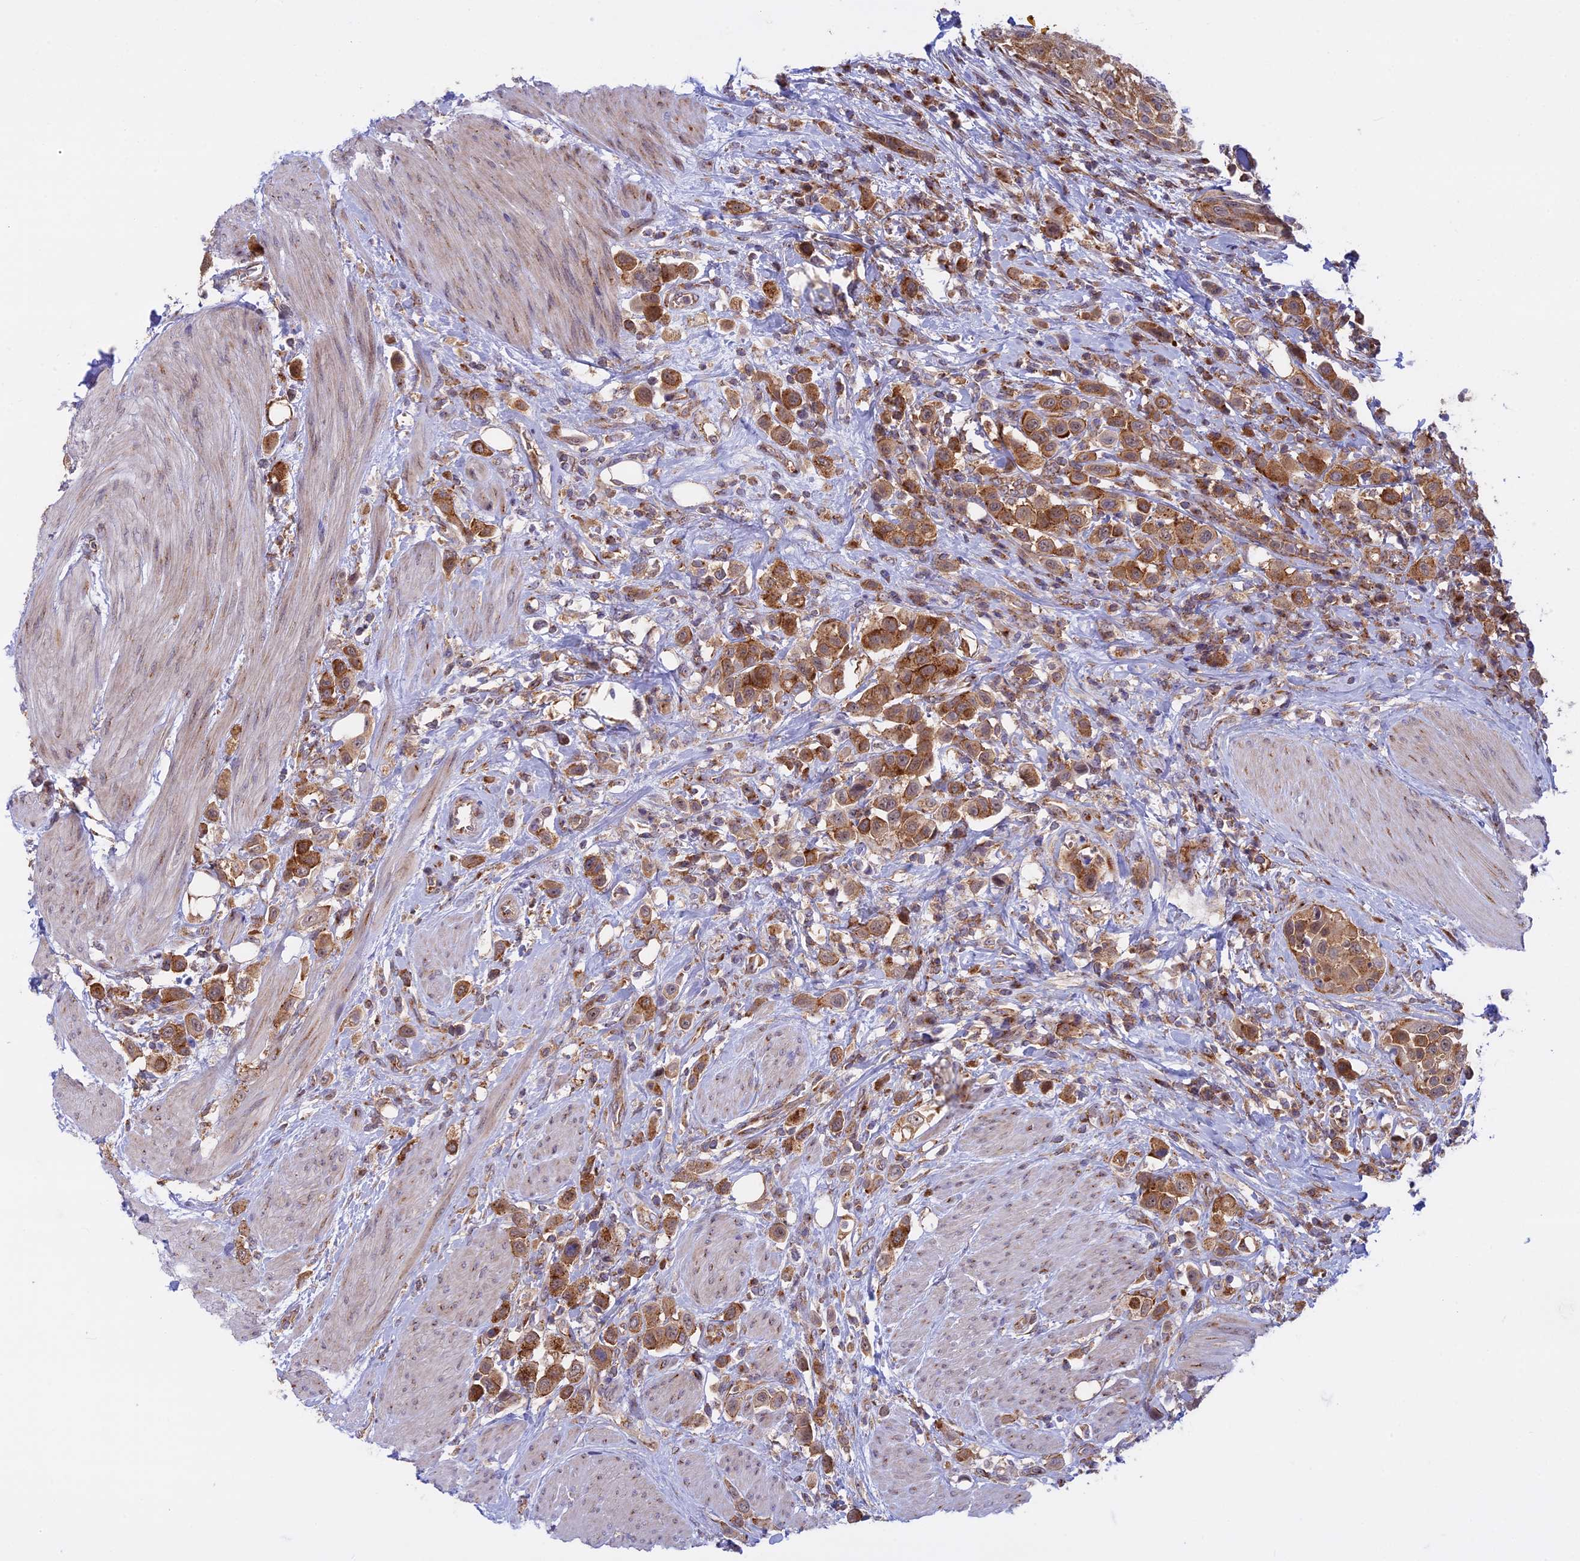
{"staining": {"intensity": "moderate", "quantity": ">75%", "location": "cytoplasmic/membranous"}, "tissue": "urothelial cancer", "cell_type": "Tumor cells", "image_type": "cancer", "snomed": [{"axis": "morphology", "description": "Urothelial carcinoma, High grade"}, {"axis": "topography", "description": "Urinary bladder"}], "caption": "Immunohistochemical staining of human high-grade urothelial carcinoma shows medium levels of moderate cytoplasmic/membranous expression in about >75% of tumor cells.", "gene": "CLINT1", "patient": {"sex": "male", "age": 50}}